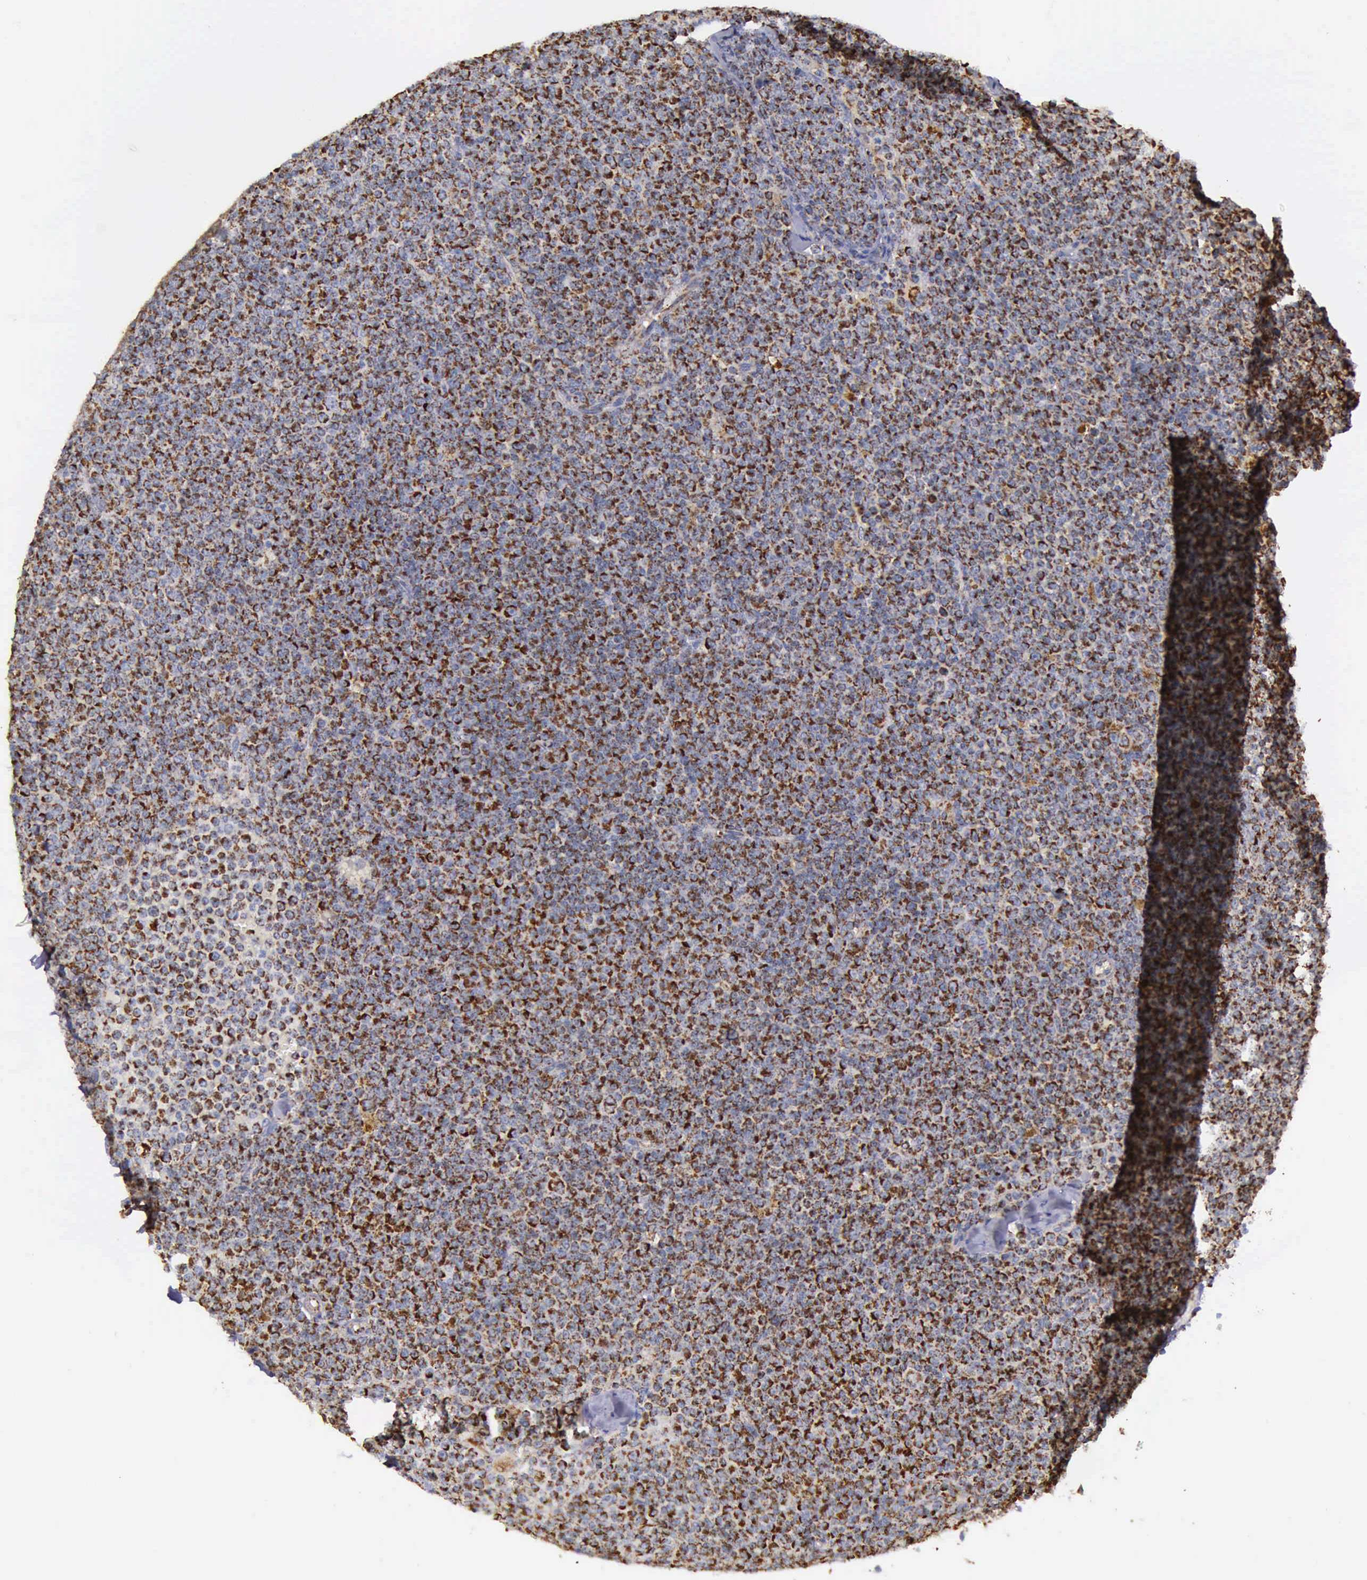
{"staining": {"intensity": "moderate", "quantity": ">75%", "location": "cytoplasmic/membranous"}, "tissue": "lymphoma", "cell_type": "Tumor cells", "image_type": "cancer", "snomed": [{"axis": "morphology", "description": "Malignant lymphoma, non-Hodgkin's type, Low grade"}, {"axis": "topography", "description": "Lymph node"}], "caption": "IHC micrograph of neoplastic tissue: human lymphoma stained using IHC reveals medium levels of moderate protein expression localized specifically in the cytoplasmic/membranous of tumor cells, appearing as a cytoplasmic/membranous brown color.", "gene": "TXN2", "patient": {"sex": "male", "age": 50}}